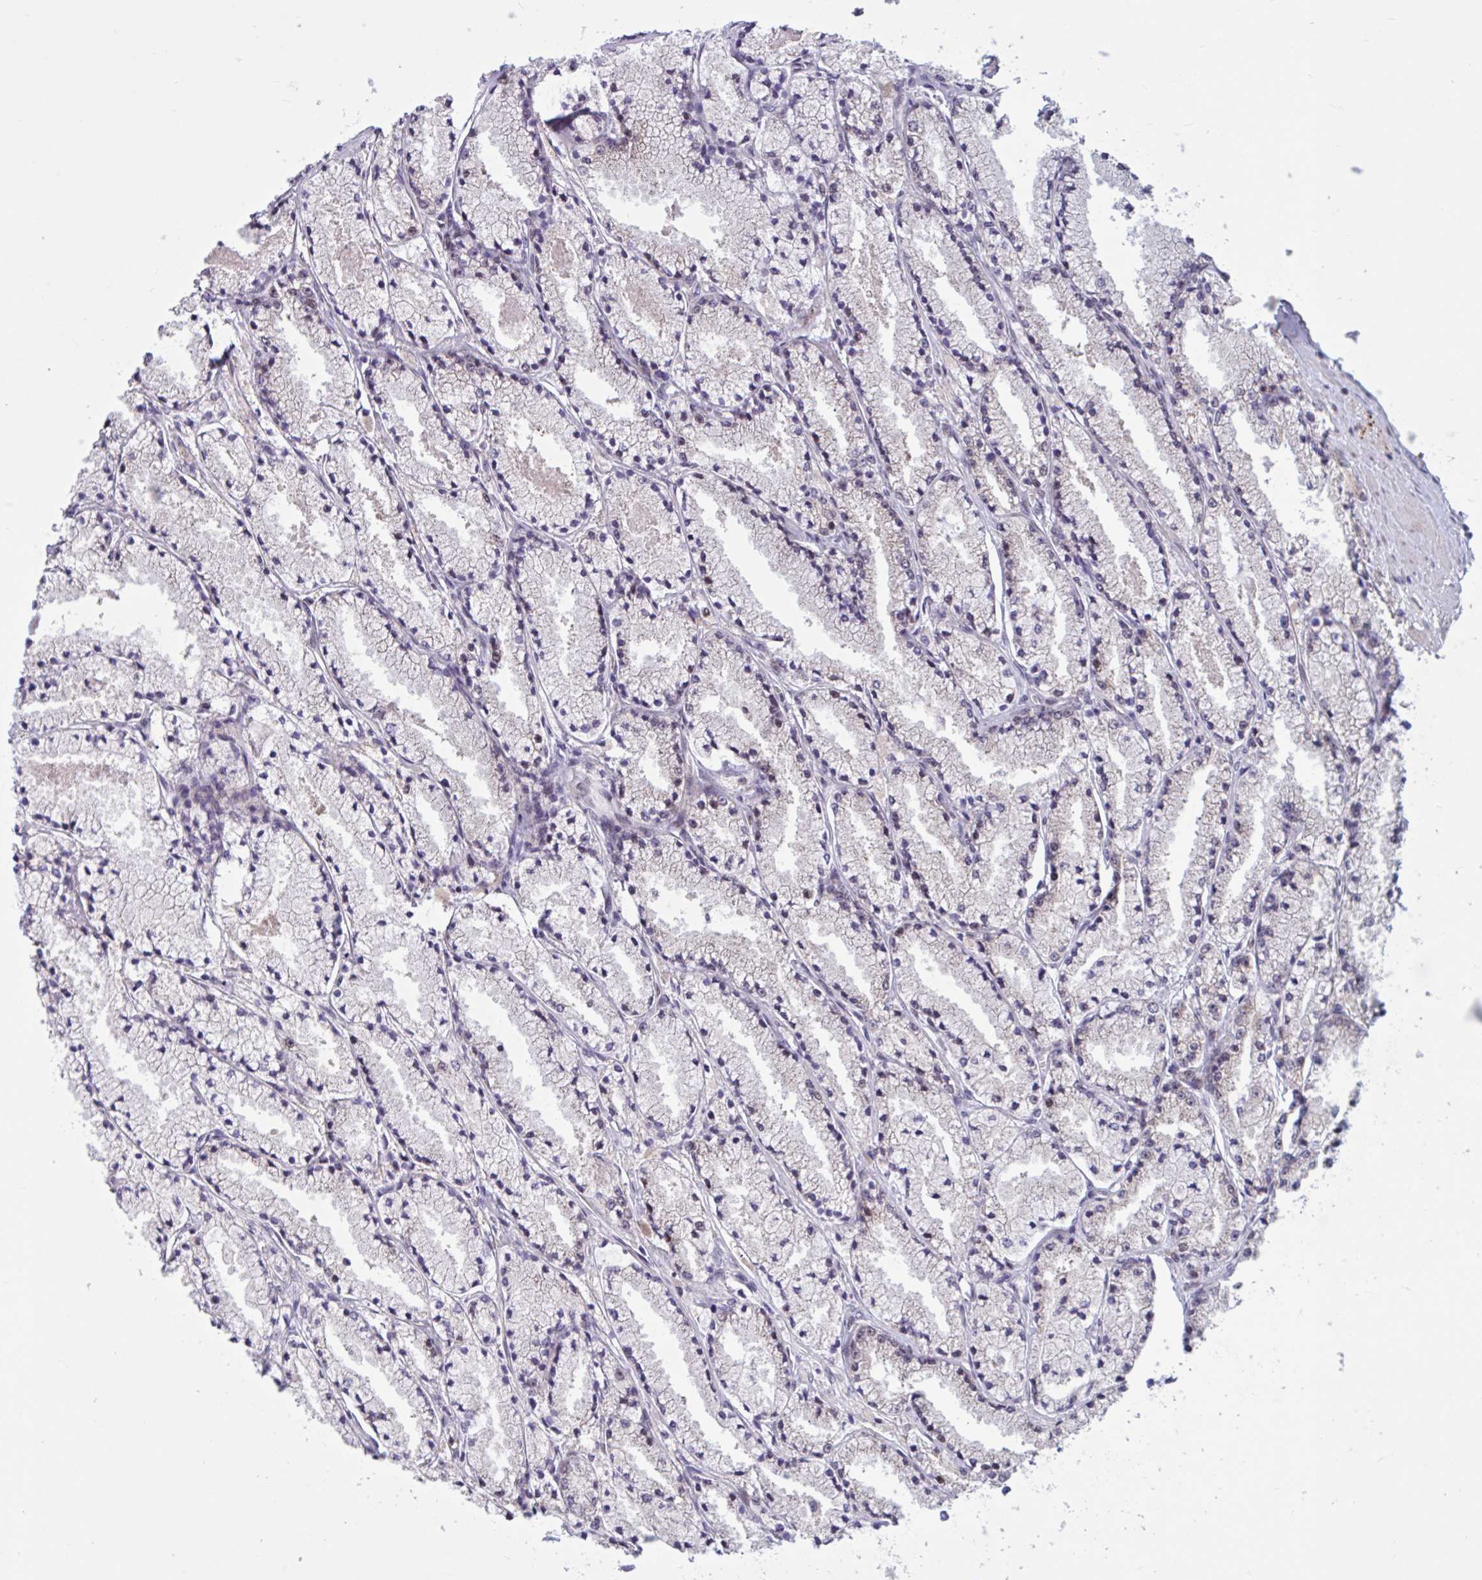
{"staining": {"intensity": "negative", "quantity": "none", "location": "none"}, "tissue": "prostate cancer", "cell_type": "Tumor cells", "image_type": "cancer", "snomed": [{"axis": "morphology", "description": "Adenocarcinoma, High grade"}, {"axis": "topography", "description": "Prostate"}], "caption": "High power microscopy image of an IHC image of prostate cancer (high-grade adenocarcinoma), revealing no significant expression in tumor cells.", "gene": "RBL1", "patient": {"sex": "male", "age": 63}}